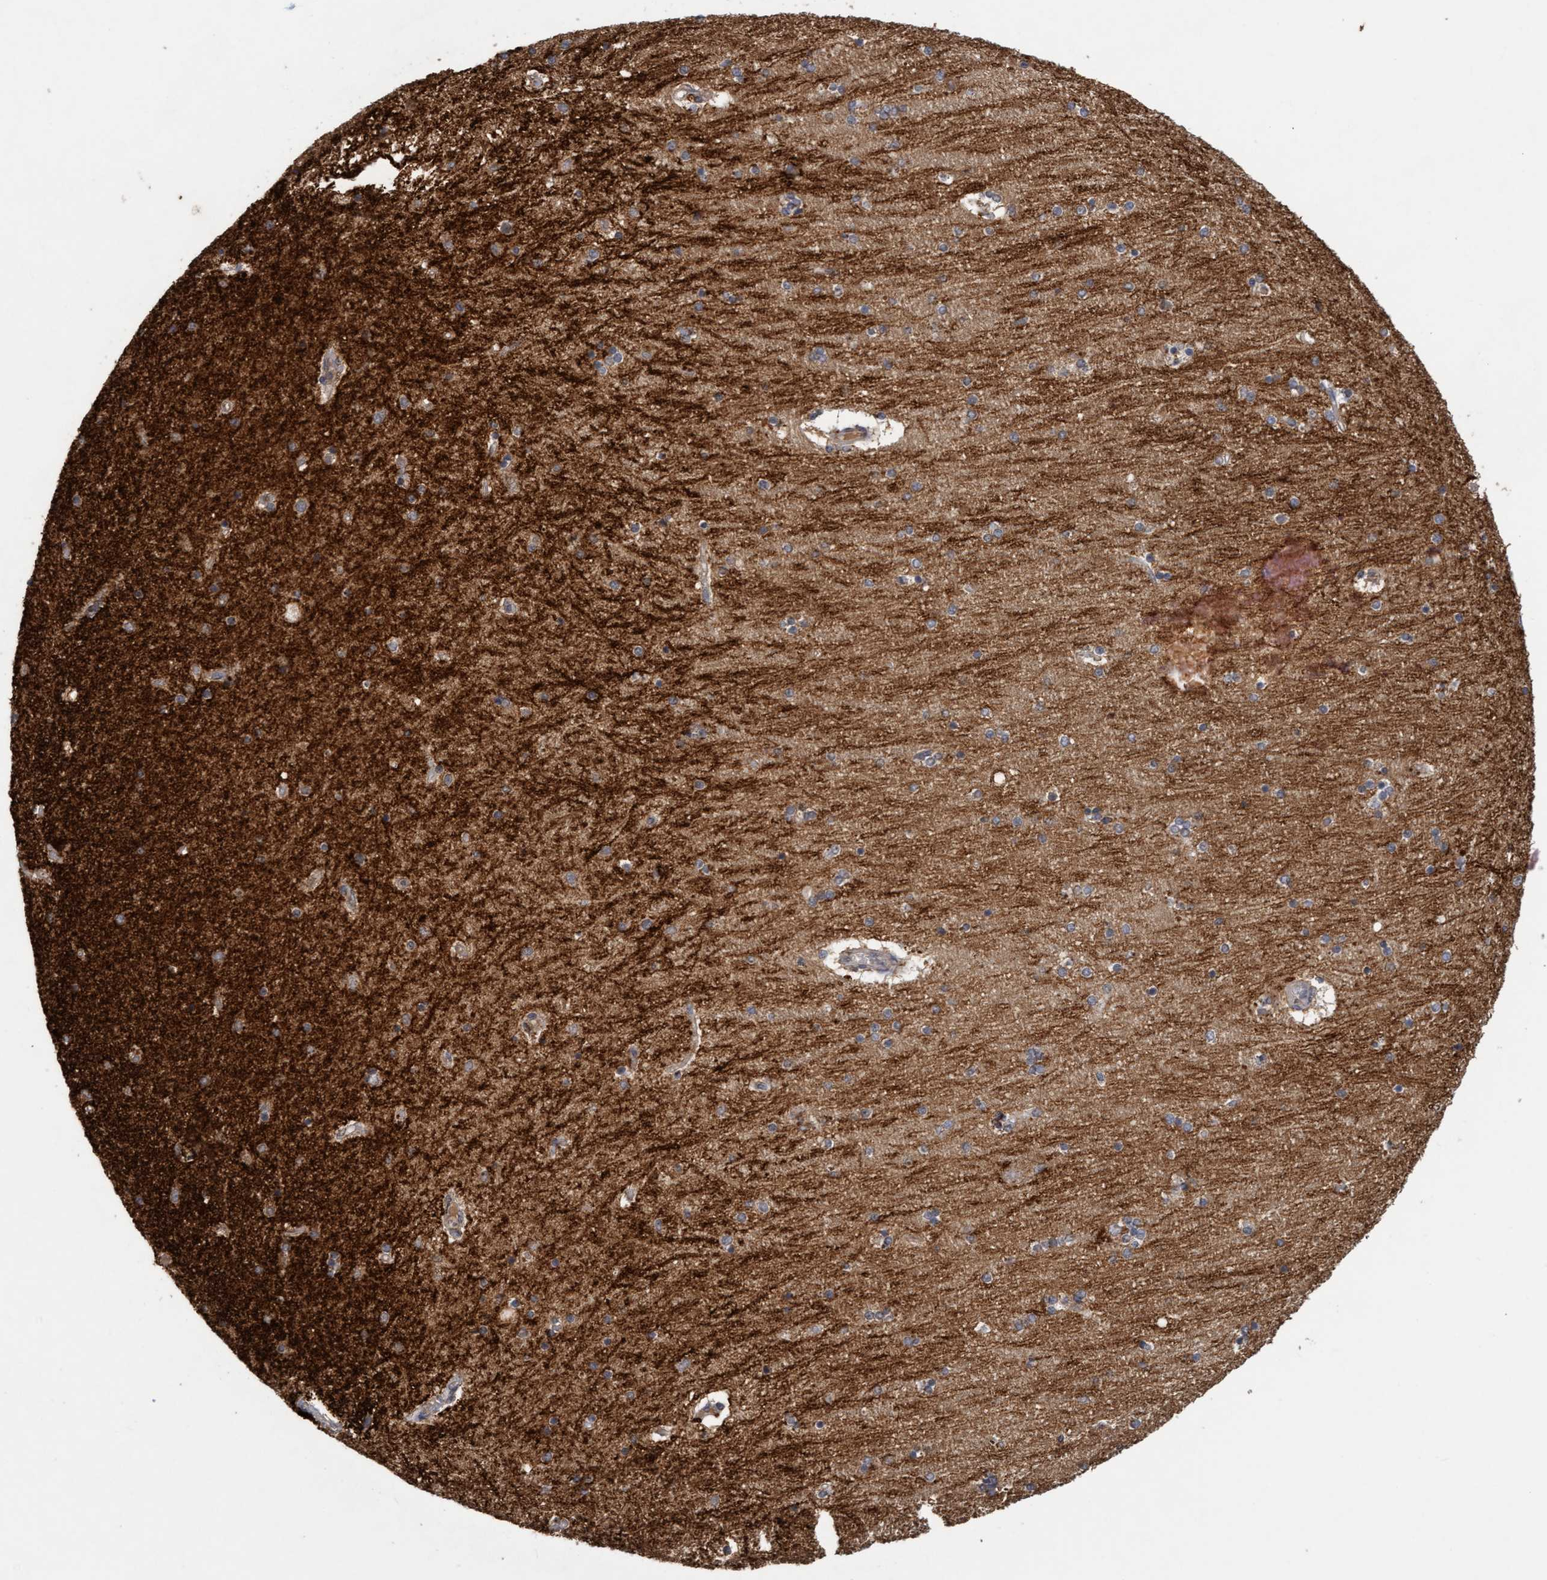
{"staining": {"intensity": "moderate", "quantity": "<25%", "location": "cytoplasmic/membranous"}, "tissue": "hippocampus", "cell_type": "Glial cells", "image_type": "normal", "snomed": [{"axis": "morphology", "description": "Normal tissue, NOS"}, {"axis": "topography", "description": "Hippocampus"}], "caption": "Normal hippocampus reveals moderate cytoplasmic/membranous positivity in approximately <25% of glial cells.", "gene": "VSIG8", "patient": {"sex": "female", "age": 54}}